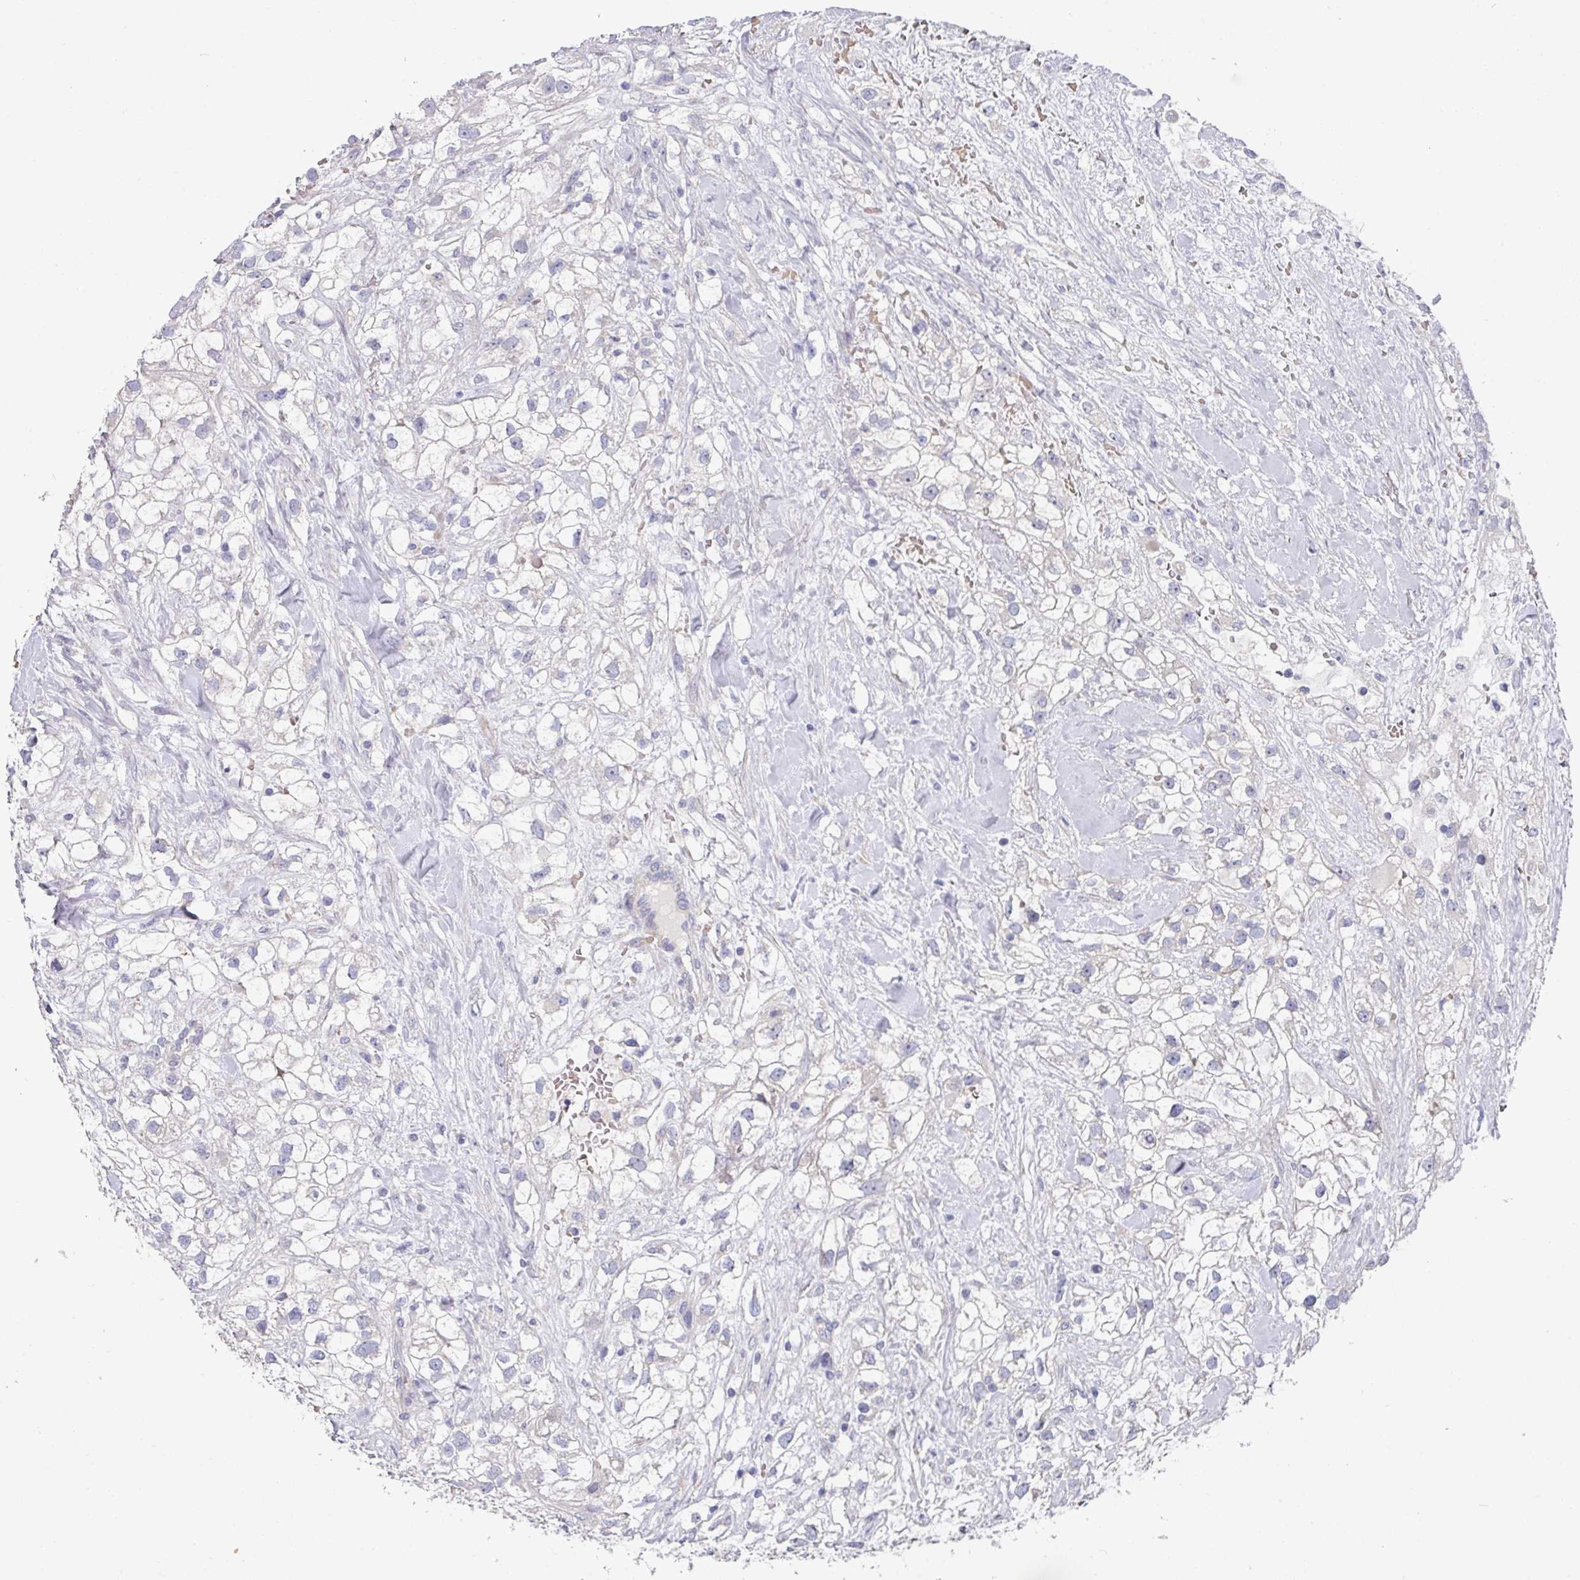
{"staining": {"intensity": "negative", "quantity": "none", "location": "none"}, "tissue": "renal cancer", "cell_type": "Tumor cells", "image_type": "cancer", "snomed": [{"axis": "morphology", "description": "Adenocarcinoma, NOS"}, {"axis": "topography", "description": "Kidney"}], "caption": "Immunohistochemical staining of renal adenocarcinoma demonstrates no significant staining in tumor cells.", "gene": "PYROXD2", "patient": {"sex": "male", "age": 59}}